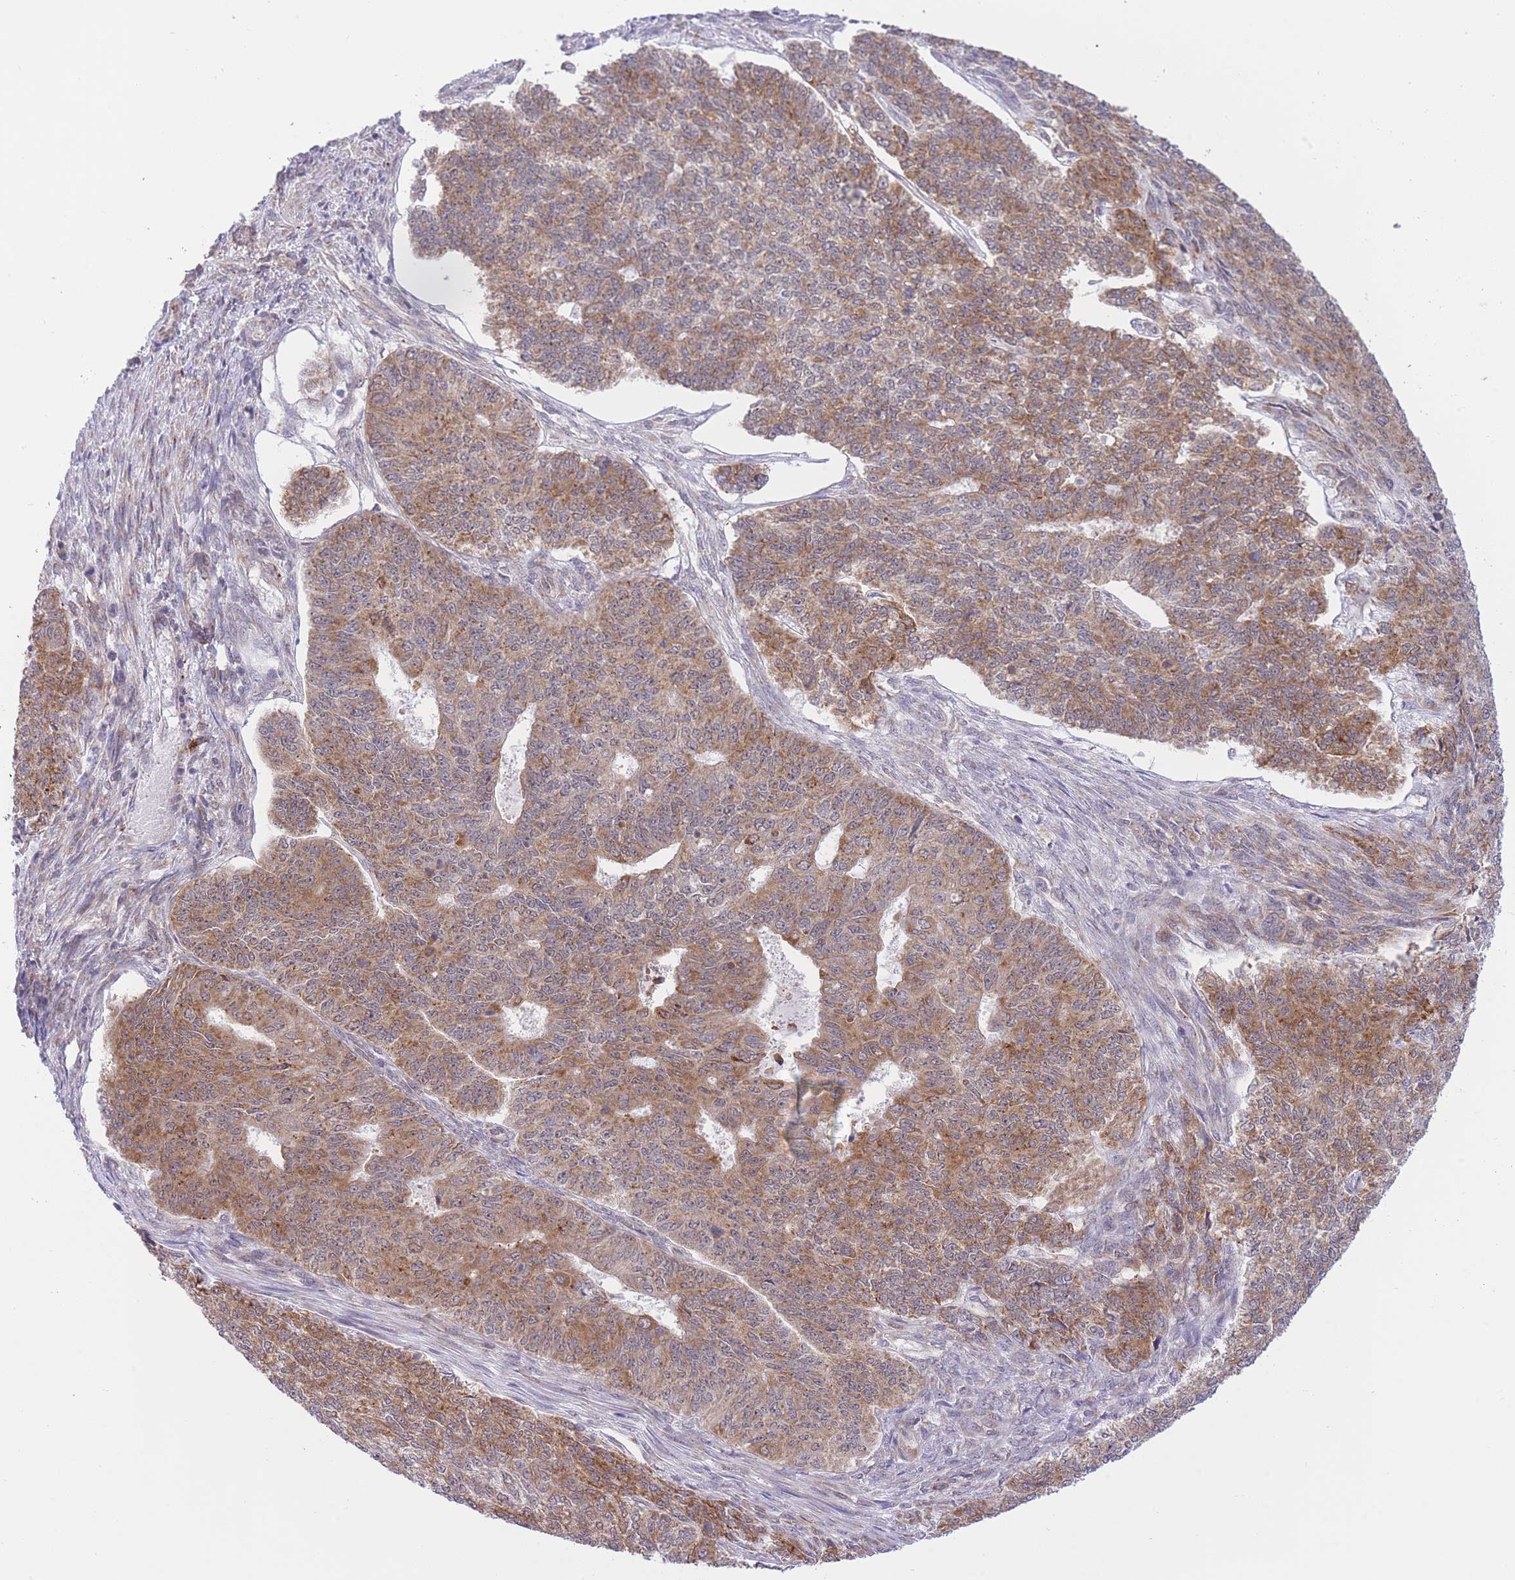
{"staining": {"intensity": "moderate", "quantity": ">75%", "location": "cytoplasmic/membranous"}, "tissue": "endometrial cancer", "cell_type": "Tumor cells", "image_type": "cancer", "snomed": [{"axis": "morphology", "description": "Adenocarcinoma, NOS"}, {"axis": "topography", "description": "Endometrium"}], "caption": "Tumor cells demonstrate moderate cytoplasmic/membranous expression in approximately >75% of cells in endometrial adenocarcinoma. The staining was performed using DAB (3,3'-diaminobenzidine) to visualize the protein expression in brown, while the nuclei were stained in blue with hematoxylin (Magnification: 20x).", "gene": "EXOSC8", "patient": {"sex": "female", "age": 32}}